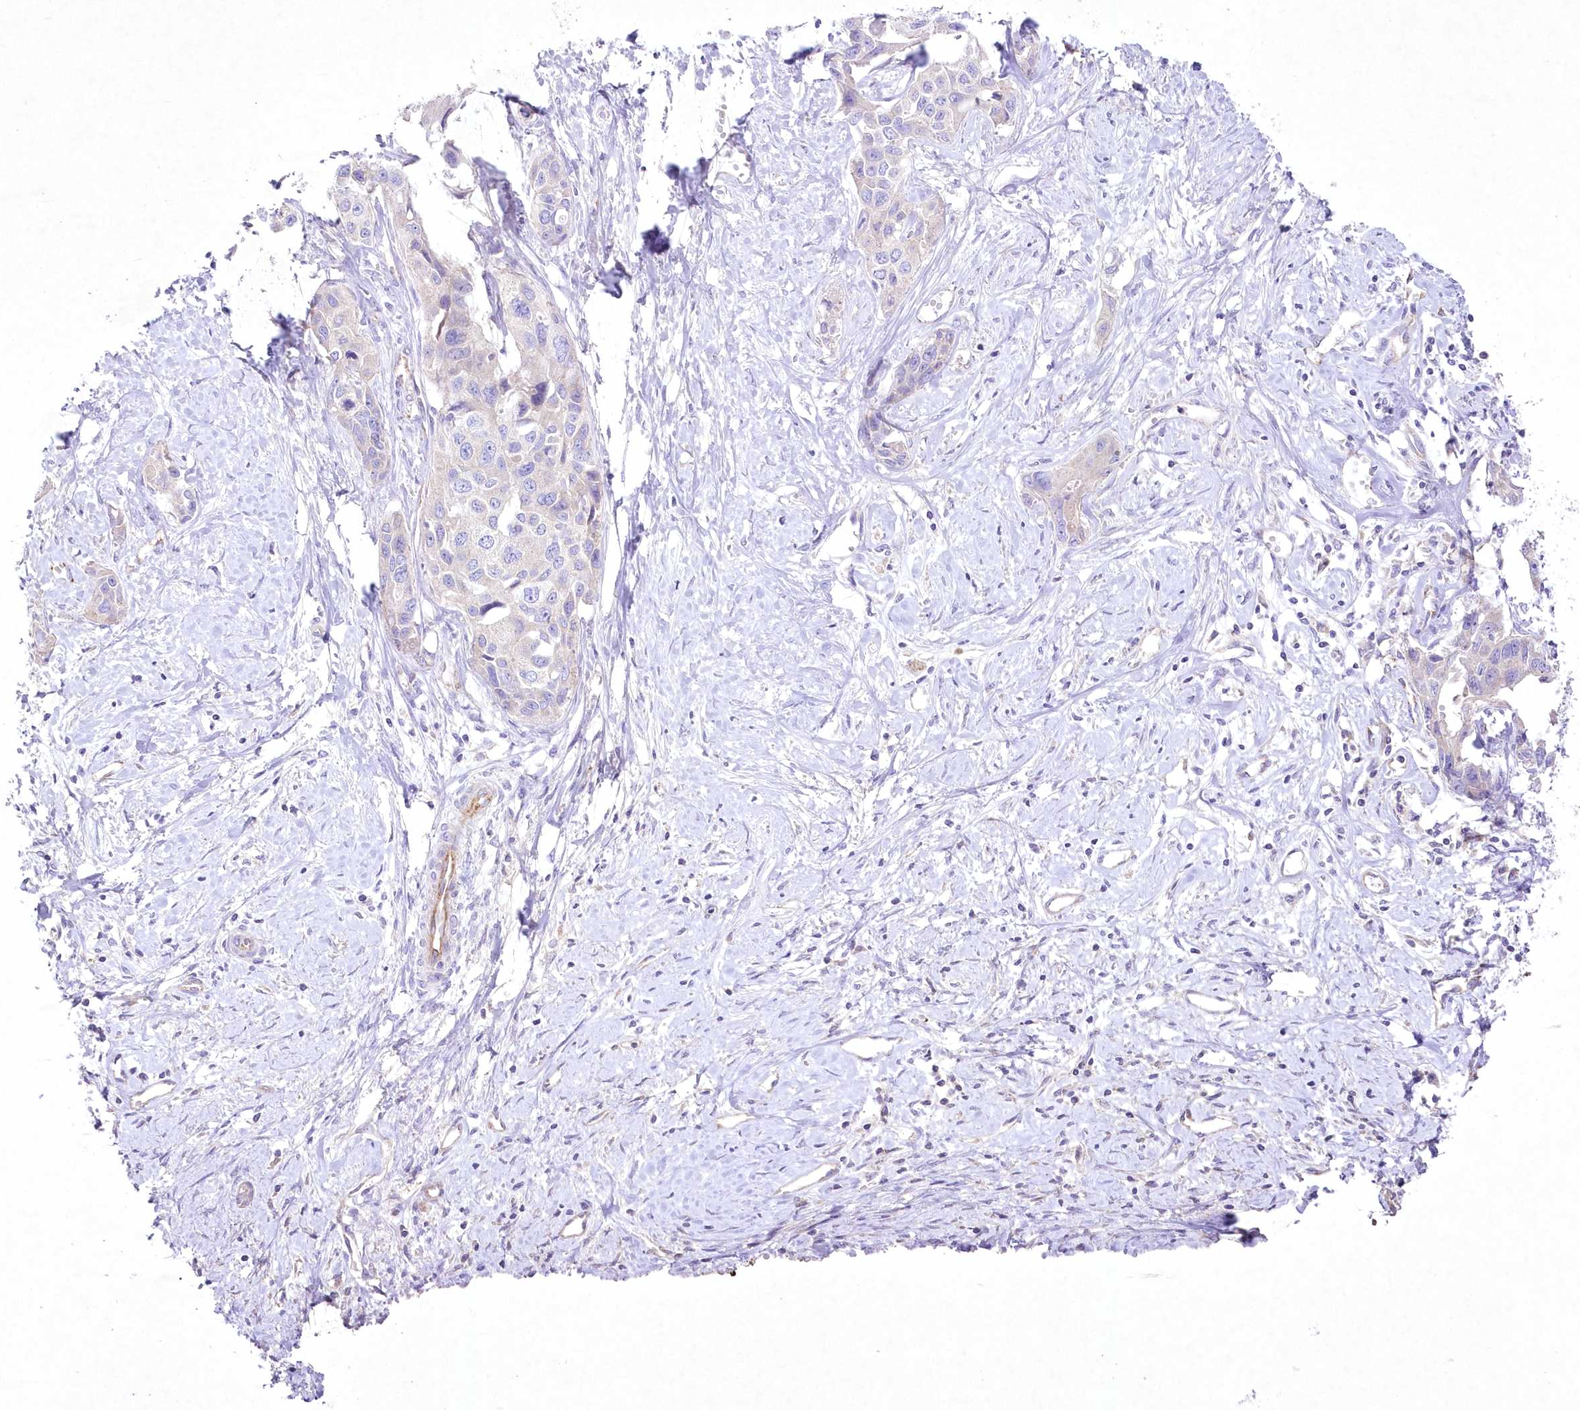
{"staining": {"intensity": "negative", "quantity": "none", "location": "none"}, "tissue": "liver cancer", "cell_type": "Tumor cells", "image_type": "cancer", "snomed": [{"axis": "morphology", "description": "Cholangiocarcinoma"}, {"axis": "topography", "description": "Liver"}], "caption": "Histopathology image shows no protein expression in tumor cells of cholangiocarcinoma (liver) tissue.", "gene": "ITSN2", "patient": {"sex": "male", "age": 59}}